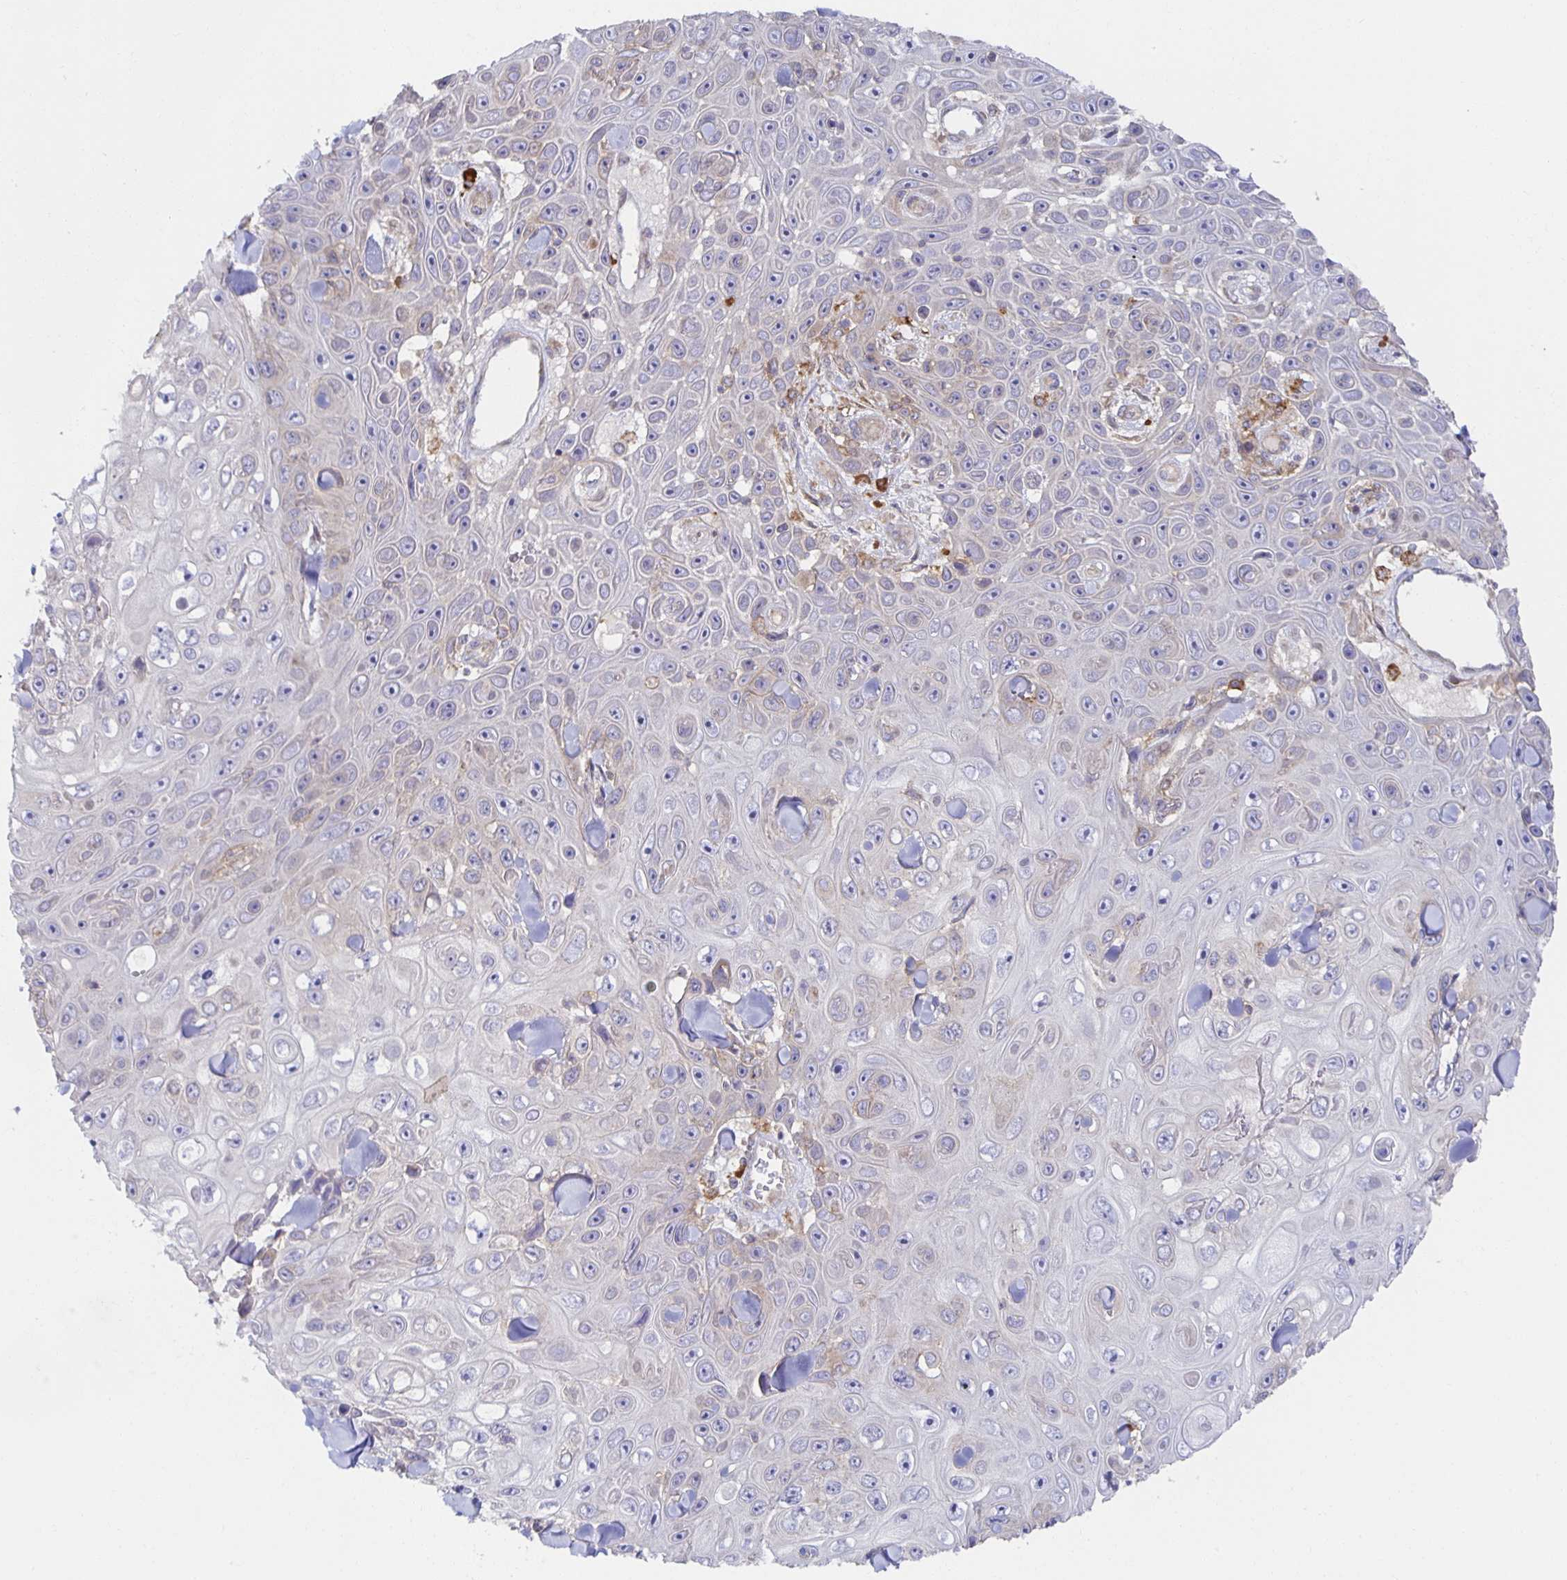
{"staining": {"intensity": "negative", "quantity": "none", "location": "none"}, "tissue": "skin cancer", "cell_type": "Tumor cells", "image_type": "cancer", "snomed": [{"axis": "morphology", "description": "Squamous cell carcinoma, NOS"}, {"axis": "topography", "description": "Skin"}], "caption": "Tumor cells are negative for brown protein staining in skin cancer (squamous cell carcinoma). (IHC, brightfield microscopy, high magnification).", "gene": "BAD", "patient": {"sex": "male", "age": 82}}